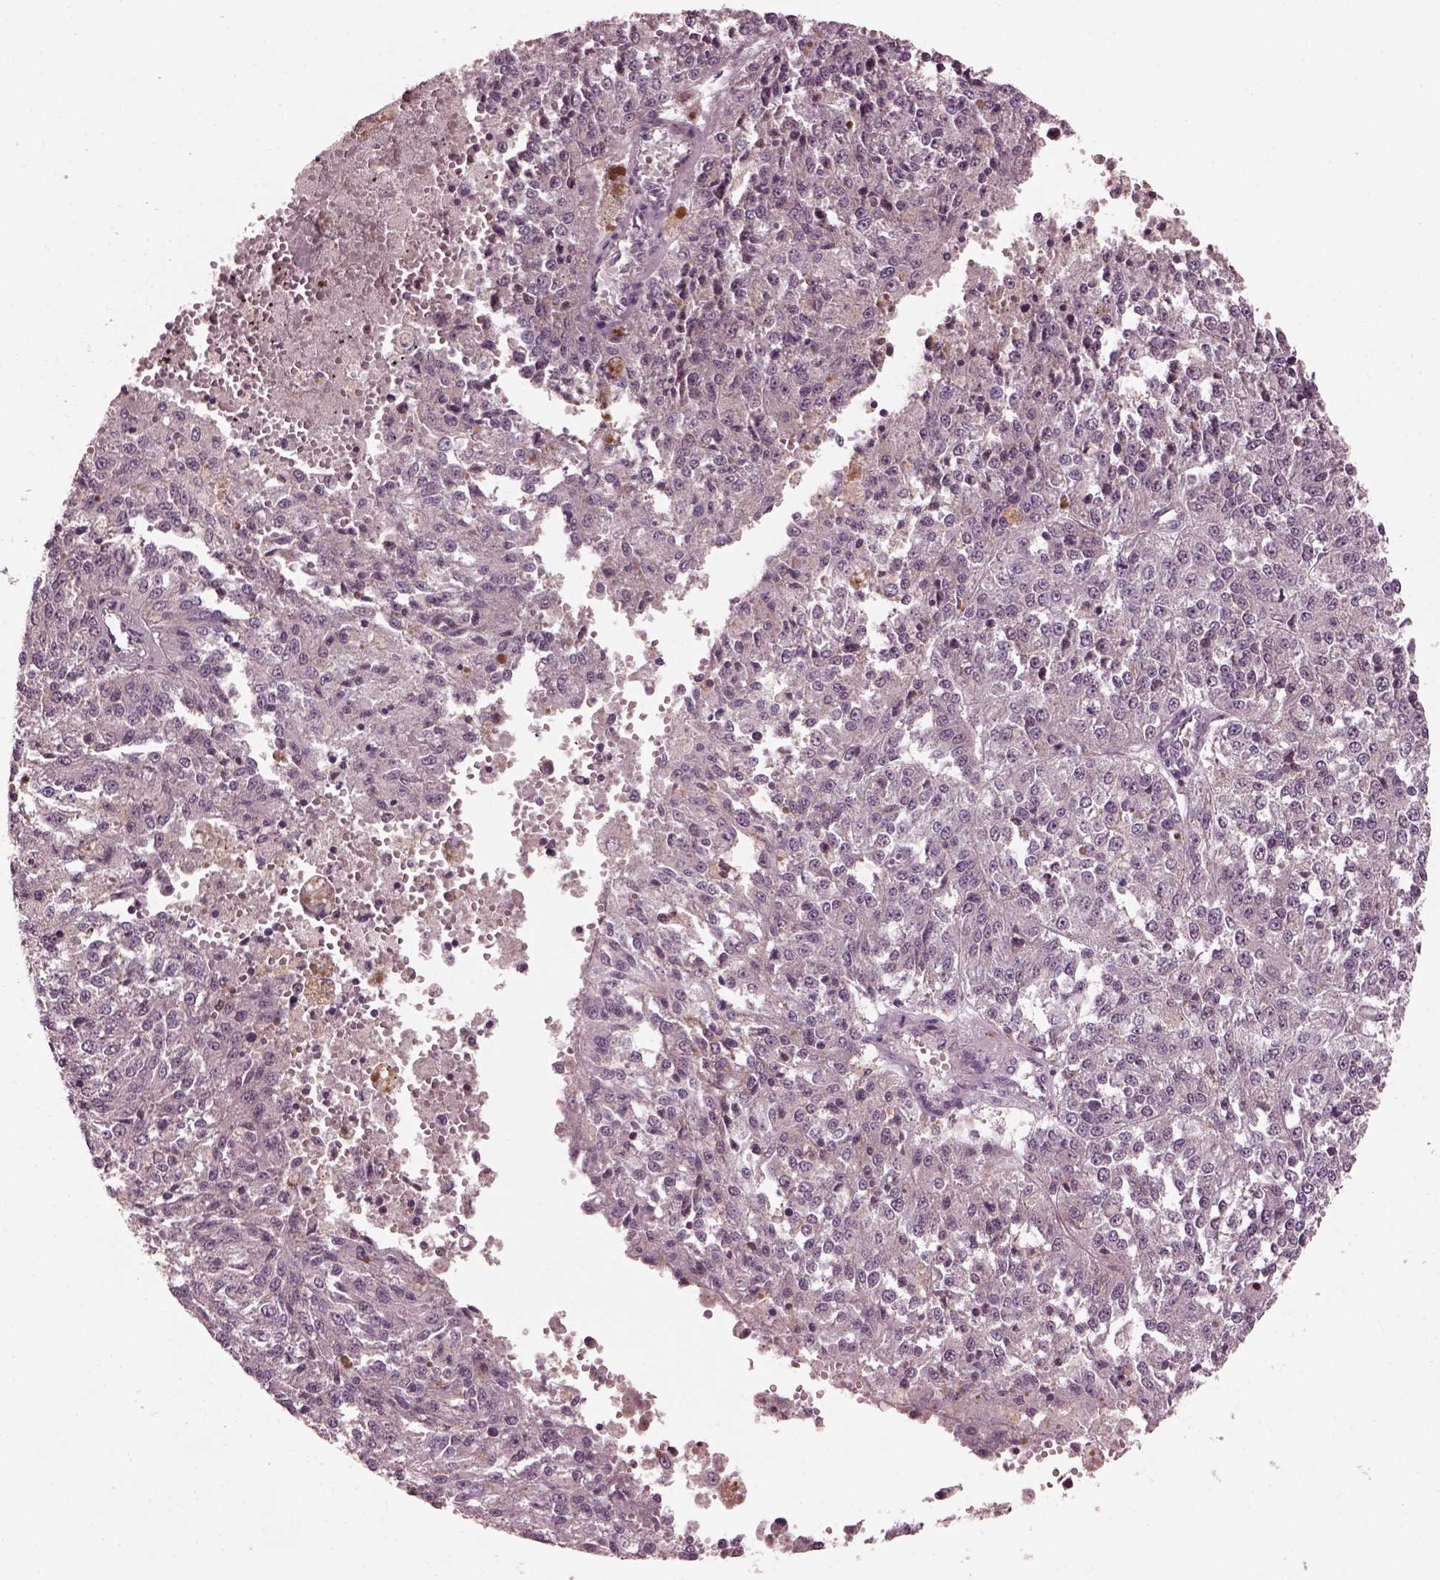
{"staining": {"intensity": "negative", "quantity": "none", "location": "none"}, "tissue": "melanoma", "cell_type": "Tumor cells", "image_type": "cancer", "snomed": [{"axis": "morphology", "description": "Malignant melanoma, Metastatic site"}, {"axis": "topography", "description": "Lymph node"}], "caption": "This is an IHC histopathology image of human melanoma. There is no expression in tumor cells.", "gene": "SRI", "patient": {"sex": "female", "age": 64}}